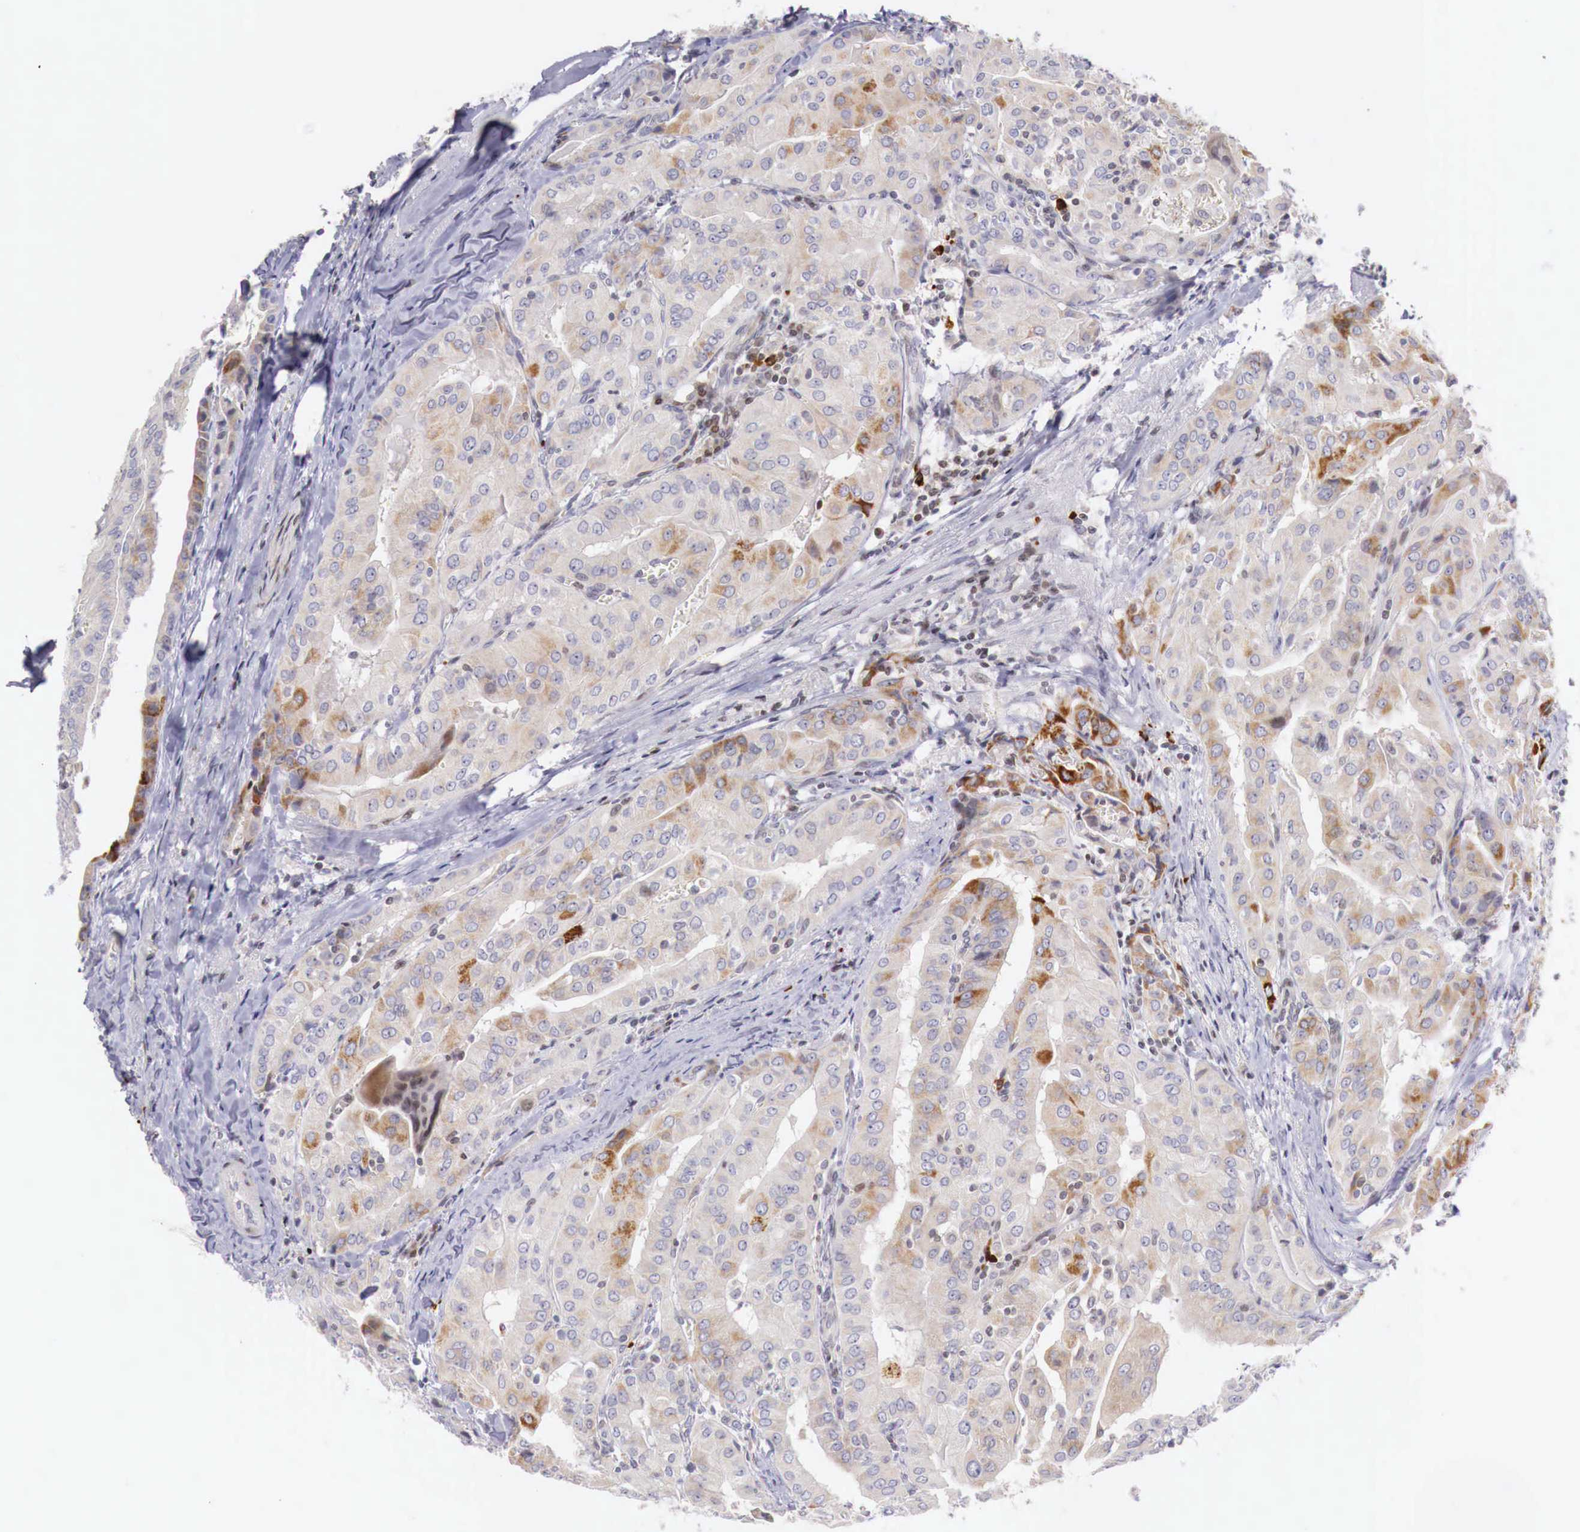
{"staining": {"intensity": "weak", "quantity": "25%-75%", "location": "none"}, "tissue": "thyroid cancer", "cell_type": "Tumor cells", "image_type": "cancer", "snomed": [{"axis": "morphology", "description": "Papillary adenocarcinoma, NOS"}, {"axis": "topography", "description": "Thyroid gland"}], "caption": "Weak None staining is present in about 25%-75% of tumor cells in papillary adenocarcinoma (thyroid).", "gene": "CLCN5", "patient": {"sex": "female", "age": 71}}